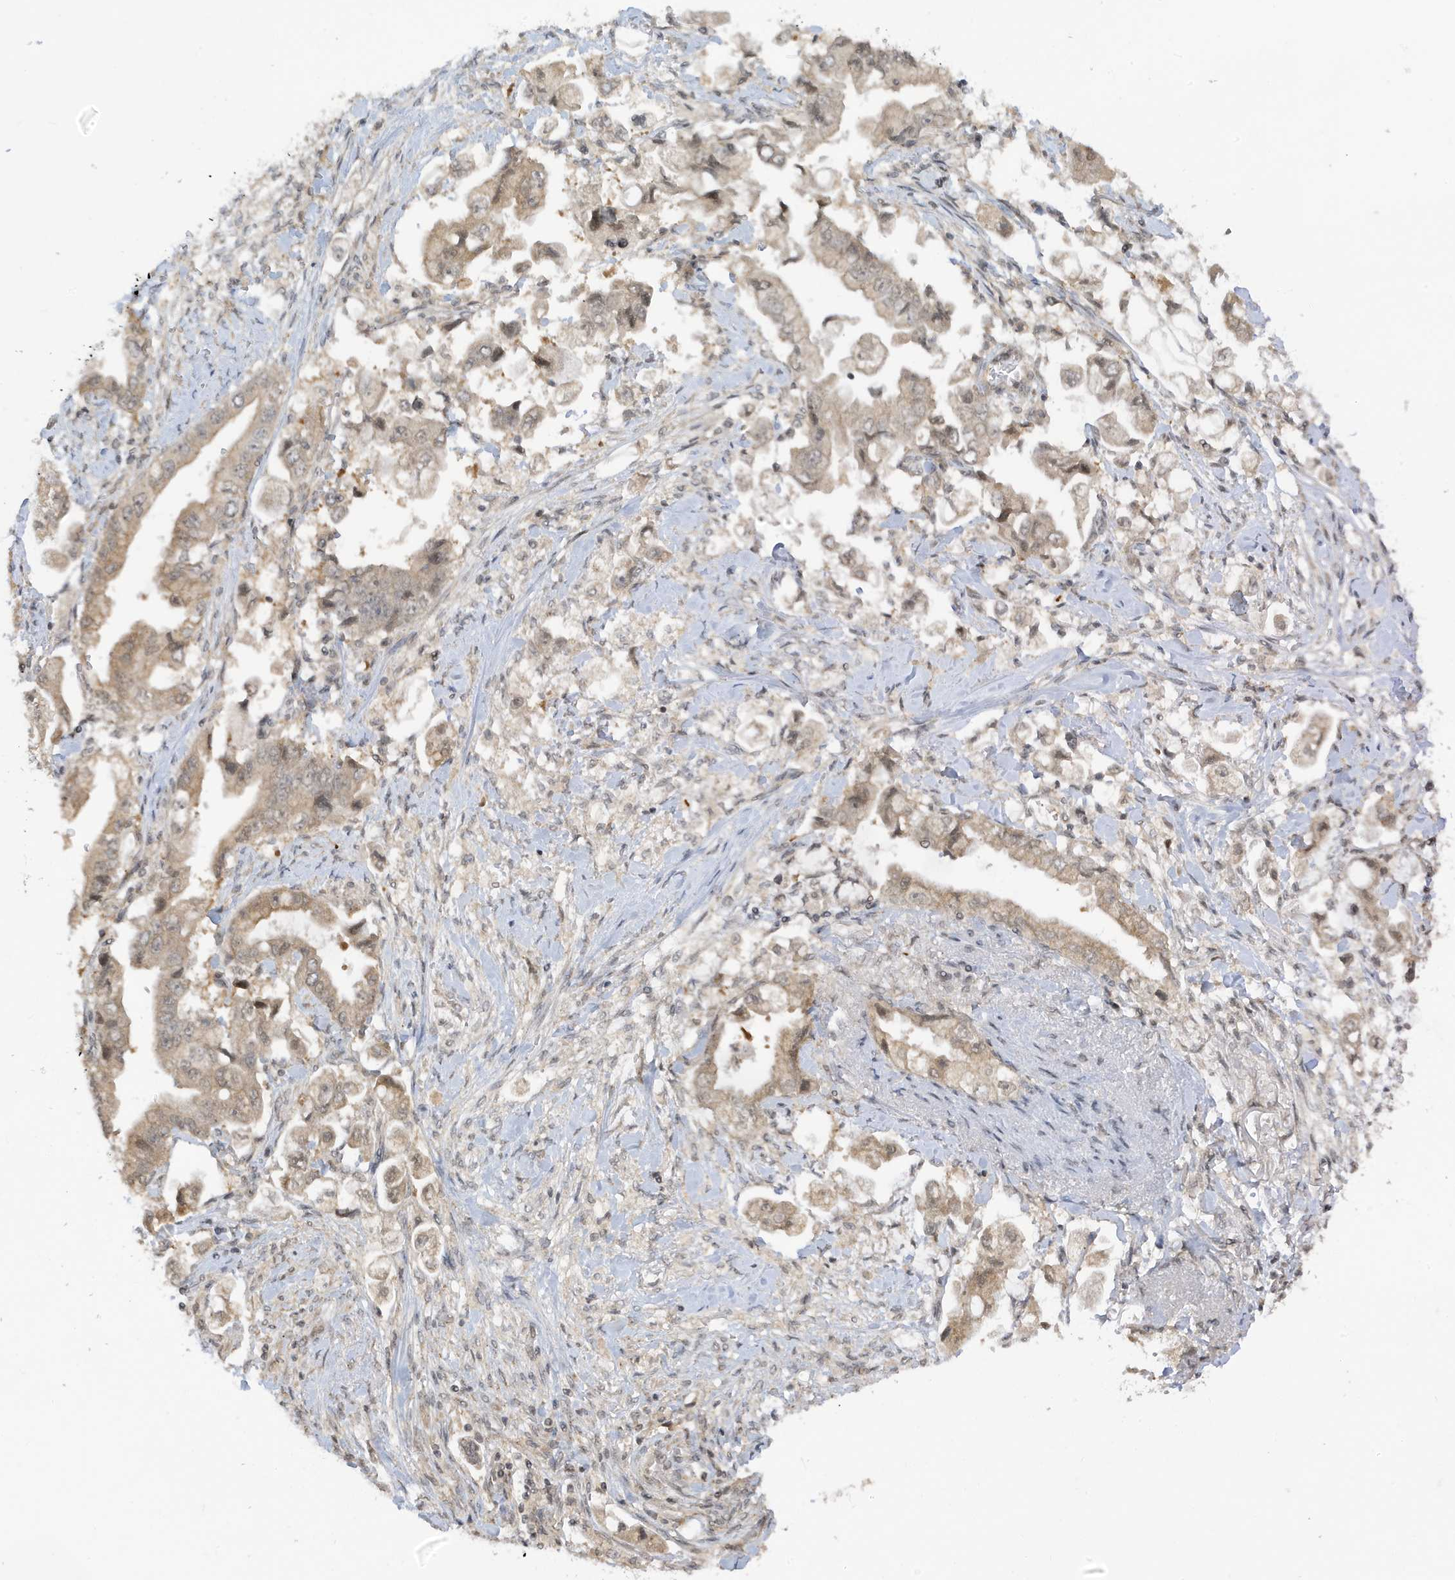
{"staining": {"intensity": "weak", "quantity": ">75%", "location": "cytoplasmic/membranous,nuclear"}, "tissue": "stomach cancer", "cell_type": "Tumor cells", "image_type": "cancer", "snomed": [{"axis": "morphology", "description": "Adenocarcinoma, NOS"}, {"axis": "topography", "description": "Stomach"}], "caption": "IHC (DAB (3,3'-diaminobenzidine)) staining of stomach adenocarcinoma demonstrates weak cytoplasmic/membranous and nuclear protein staining in approximately >75% of tumor cells. (brown staining indicates protein expression, while blue staining denotes nuclei).", "gene": "TAB3", "patient": {"sex": "male", "age": 62}}